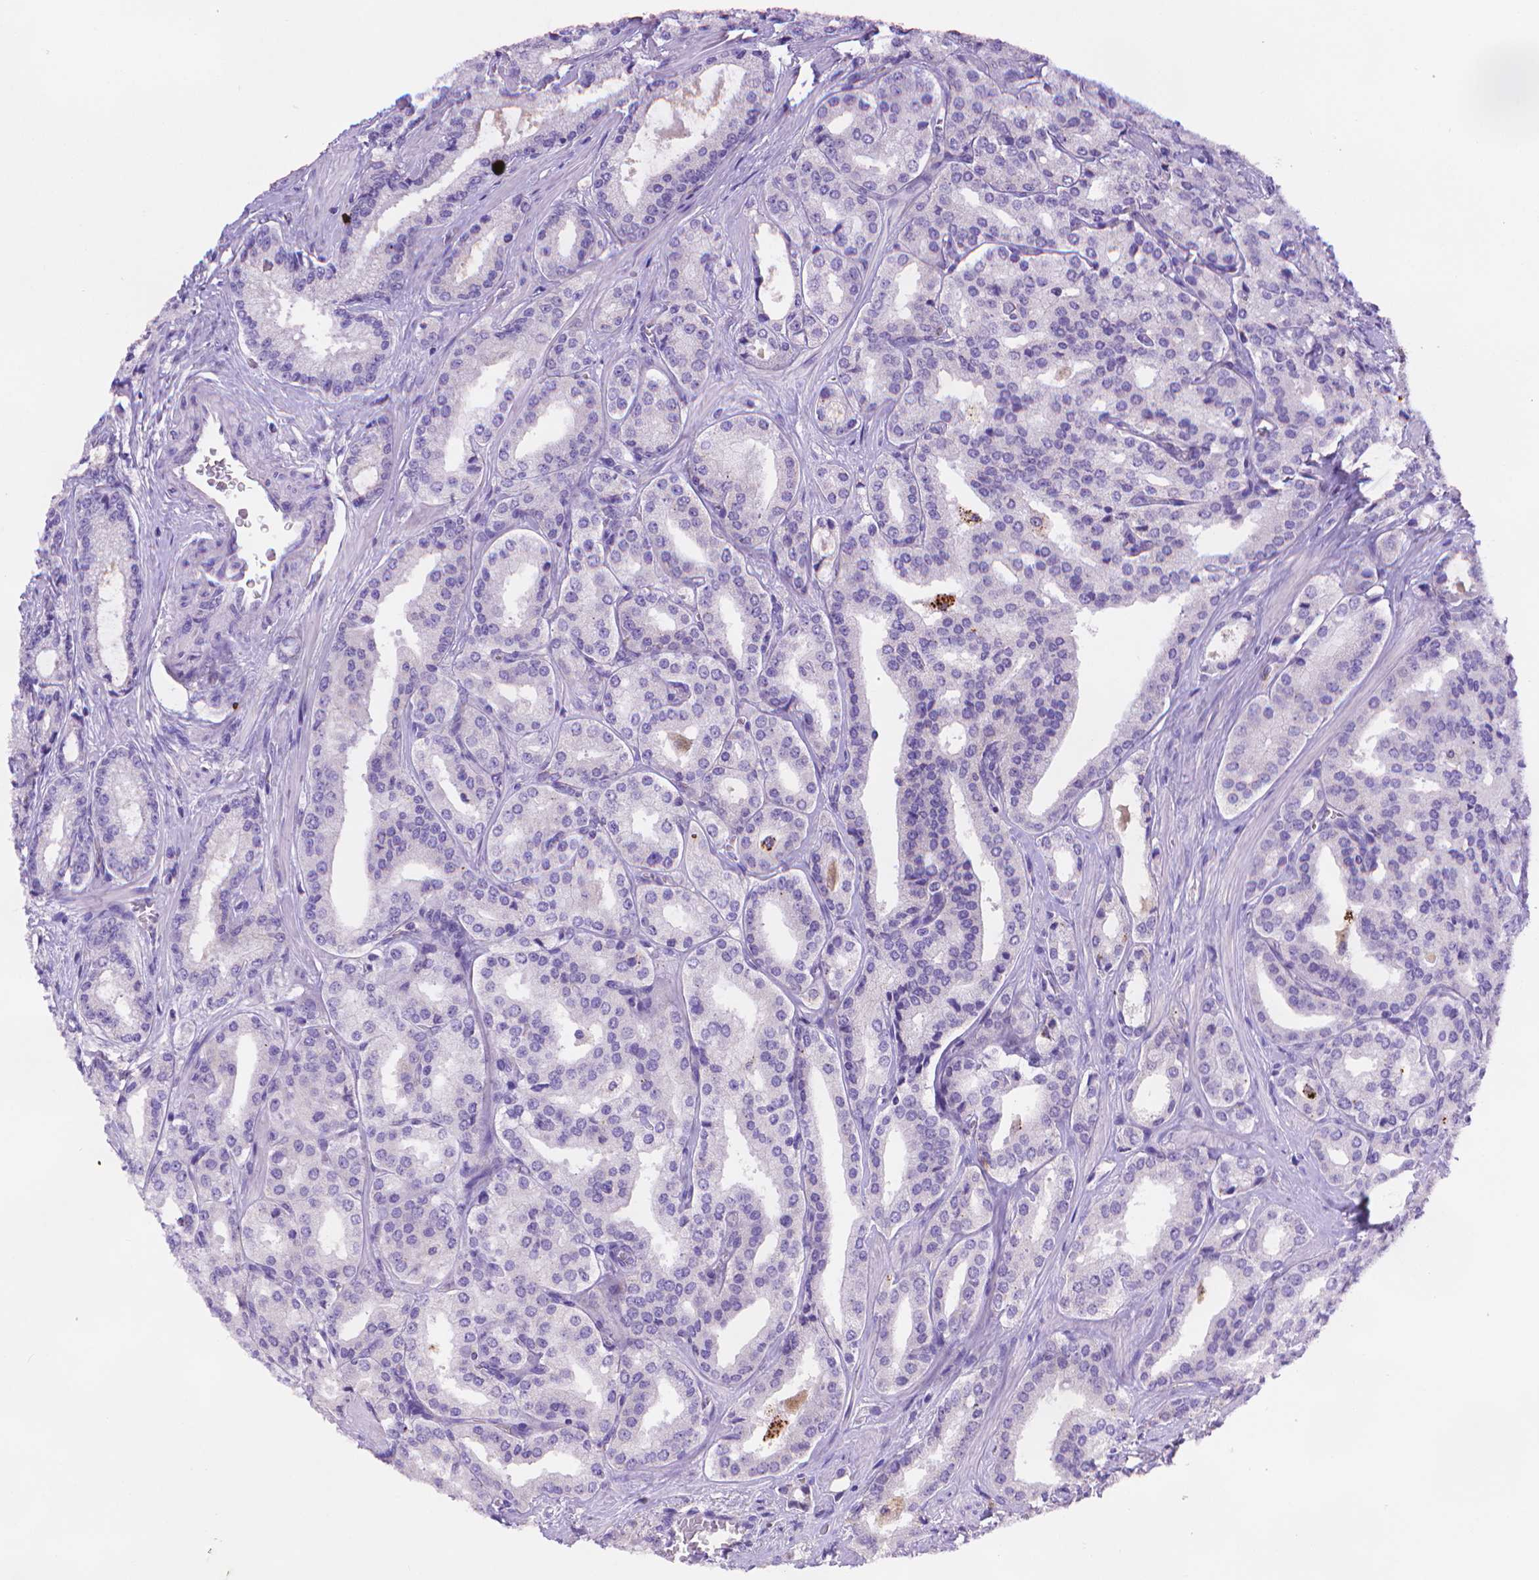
{"staining": {"intensity": "negative", "quantity": "none", "location": "none"}, "tissue": "prostate cancer", "cell_type": "Tumor cells", "image_type": "cancer", "snomed": [{"axis": "morphology", "description": "Adenocarcinoma, Low grade"}, {"axis": "topography", "description": "Prostate"}], "caption": "High power microscopy micrograph of an IHC photomicrograph of prostate cancer (low-grade adenocarcinoma), revealing no significant staining in tumor cells. (Stains: DAB IHC with hematoxylin counter stain, Microscopy: brightfield microscopy at high magnification).", "gene": "FGD2", "patient": {"sex": "male", "age": 56}}